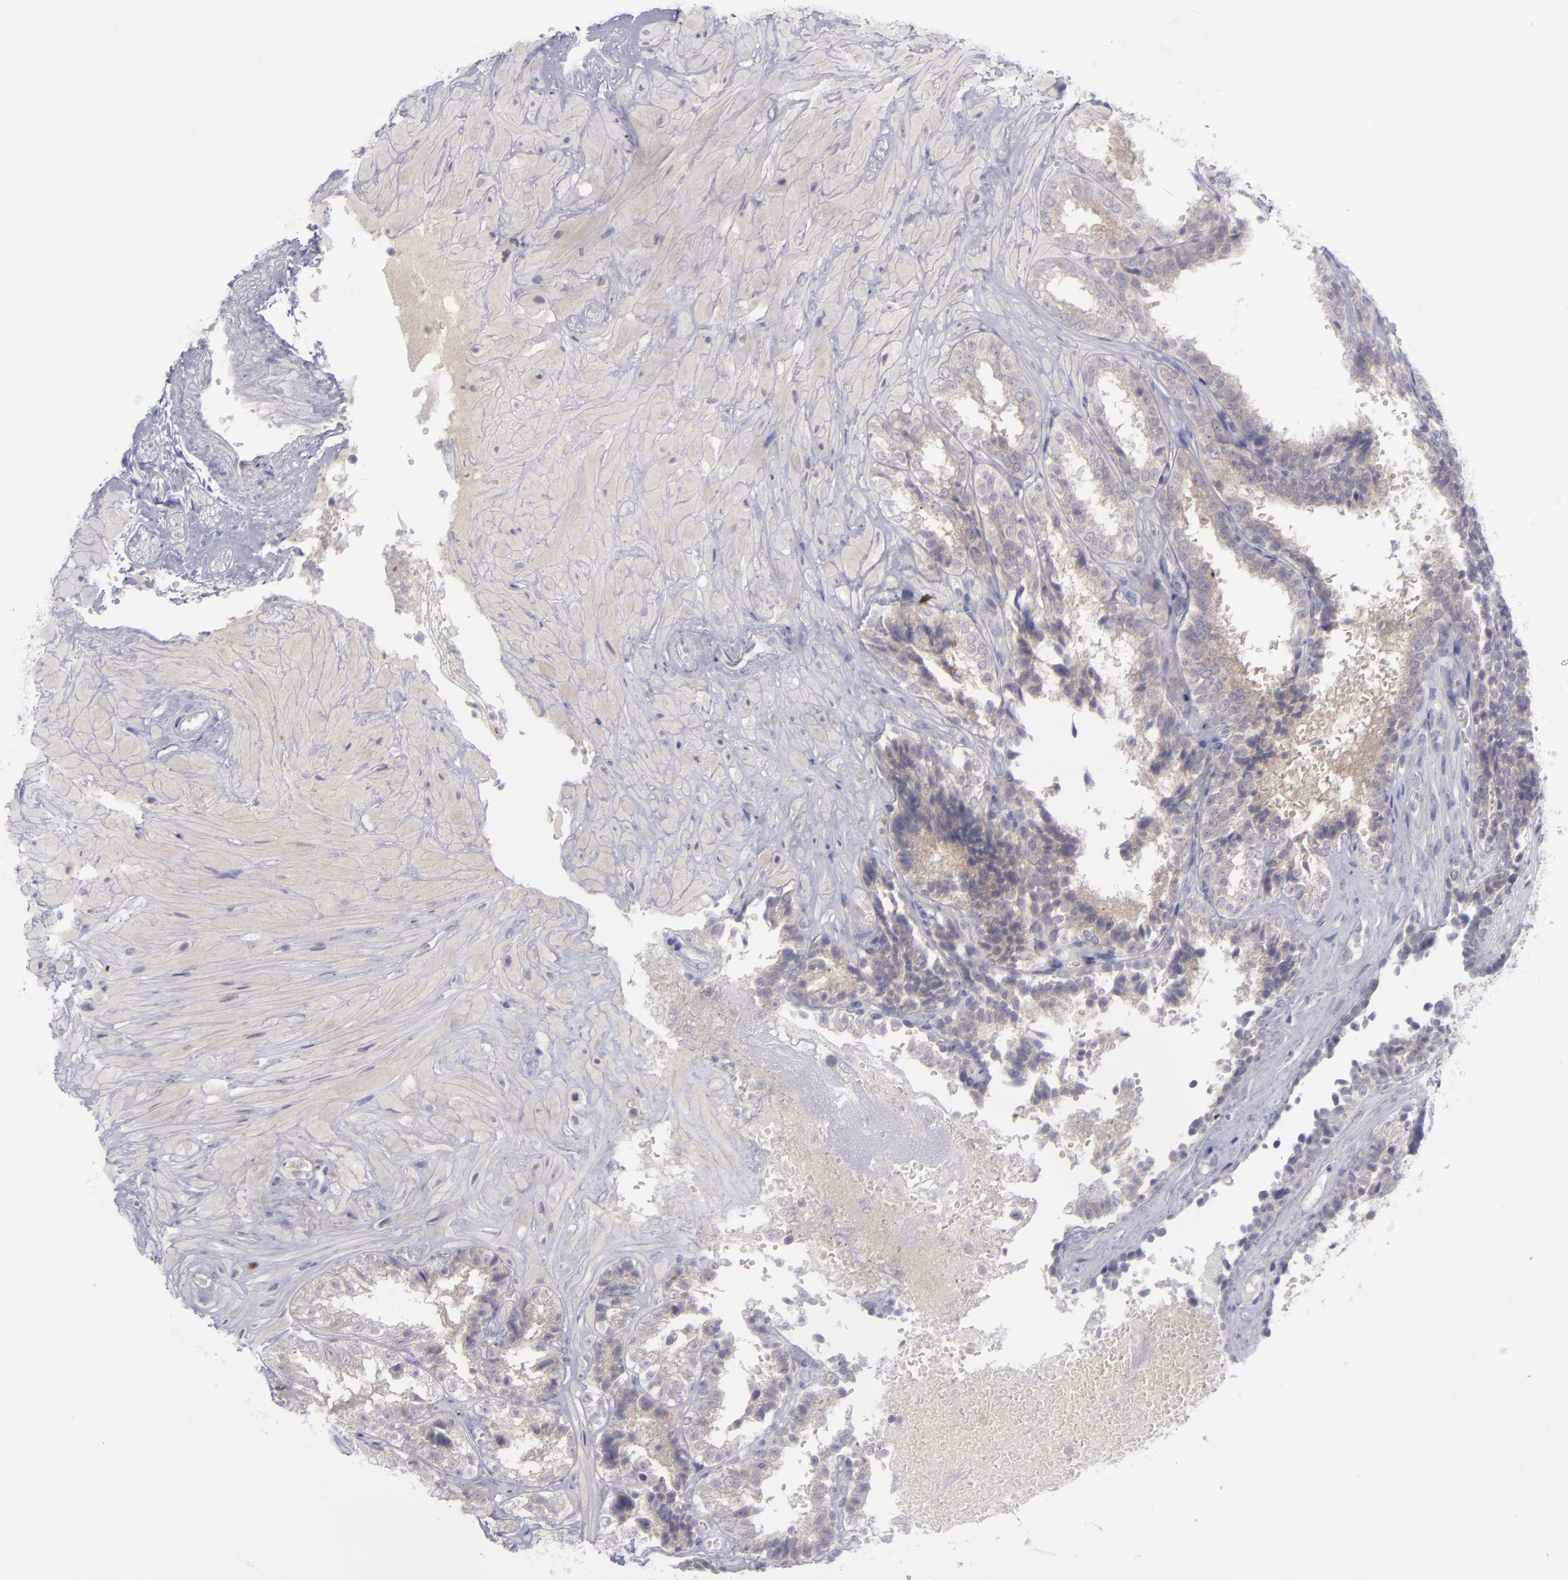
{"staining": {"intensity": "weak", "quantity": "25%-75%", "location": "cytoplasmic/membranous"}, "tissue": "seminal vesicle", "cell_type": "Glandular cells", "image_type": "normal", "snomed": [{"axis": "morphology", "description": "Normal tissue, NOS"}, {"axis": "topography", "description": "Seminal veicle"}], "caption": "This is an image of IHC staining of benign seminal vesicle, which shows weak positivity in the cytoplasmic/membranous of glandular cells.", "gene": "EVPL", "patient": {"sex": "male", "age": 26}}